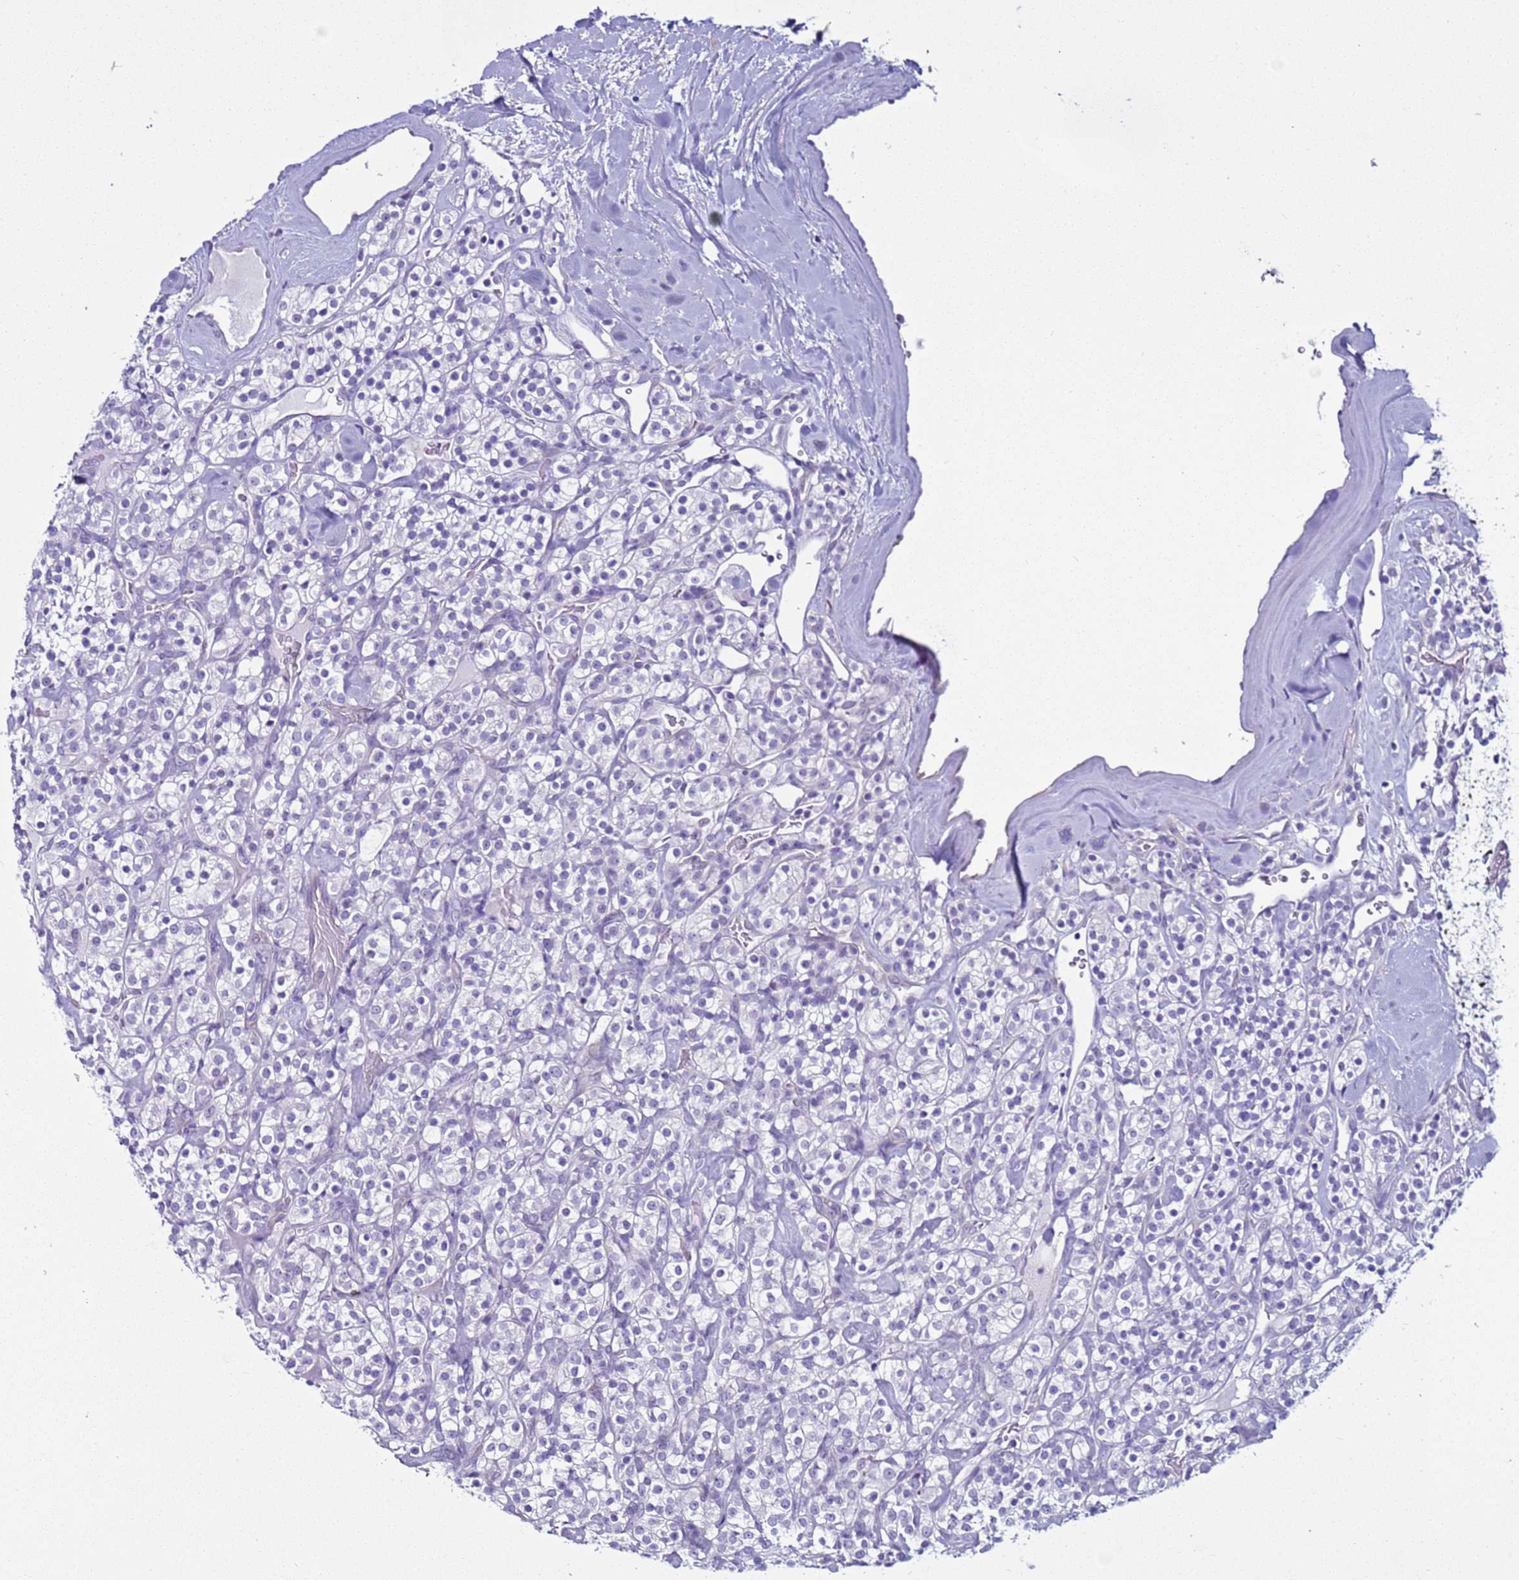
{"staining": {"intensity": "negative", "quantity": "none", "location": "none"}, "tissue": "renal cancer", "cell_type": "Tumor cells", "image_type": "cancer", "snomed": [{"axis": "morphology", "description": "Adenocarcinoma, NOS"}, {"axis": "topography", "description": "Kidney"}], "caption": "The photomicrograph displays no staining of tumor cells in renal cancer (adenocarcinoma).", "gene": "LRRC10B", "patient": {"sex": "male", "age": 77}}